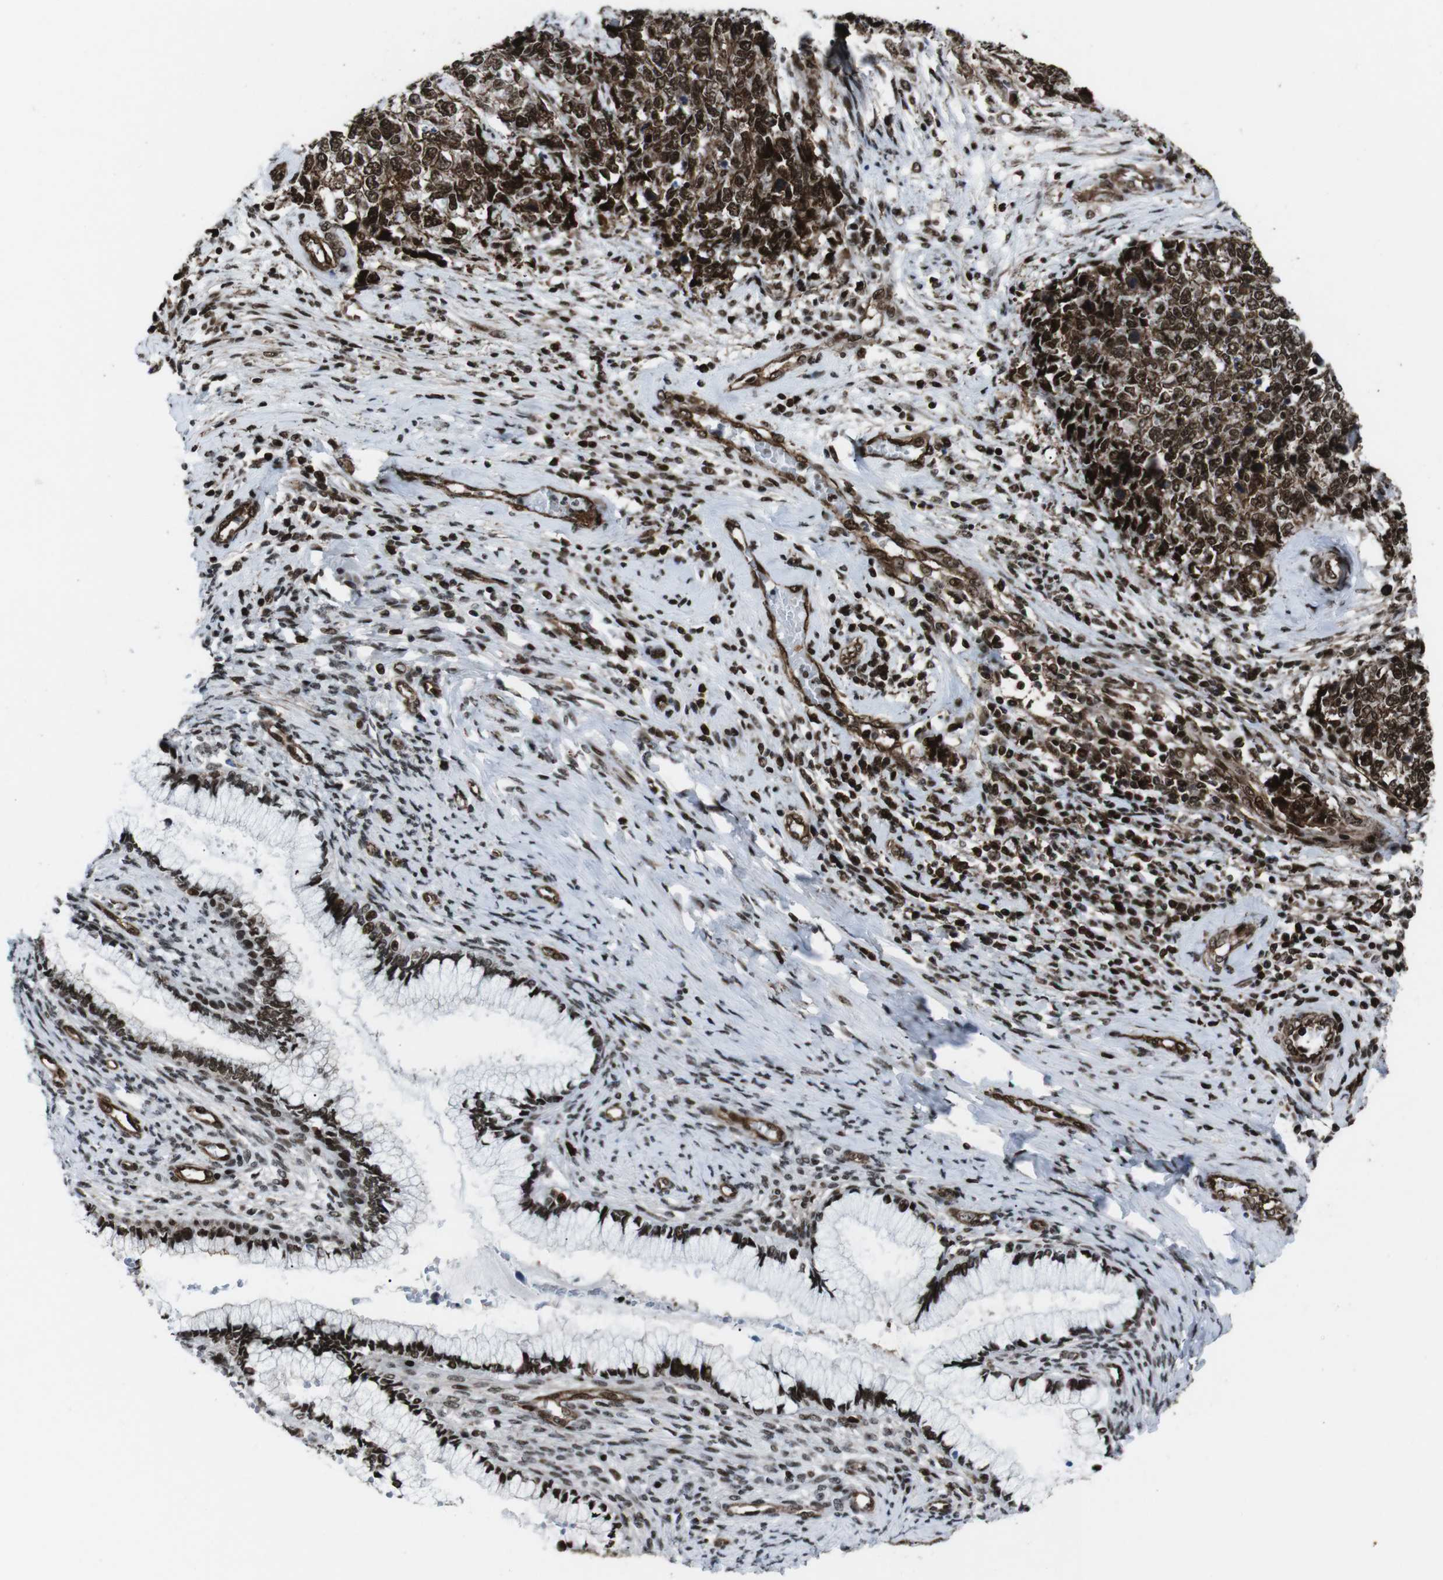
{"staining": {"intensity": "strong", "quantity": ">75%", "location": "cytoplasmic/membranous,nuclear"}, "tissue": "cervical cancer", "cell_type": "Tumor cells", "image_type": "cancer", "snomed": [{"axis": "morphology", "description": "Squamous cell carcinoma, NOS"}, {"axis": "topography", "description": "Cervix"}], "caption": "This image shows IHC staining of human cervical cancer, with high strong cytoplasmic/membranous and nuclear expression in approximately >75% of tumor cells.", "gene": "HNRNPU", "patient": {"sex": "female", "age": 63}}